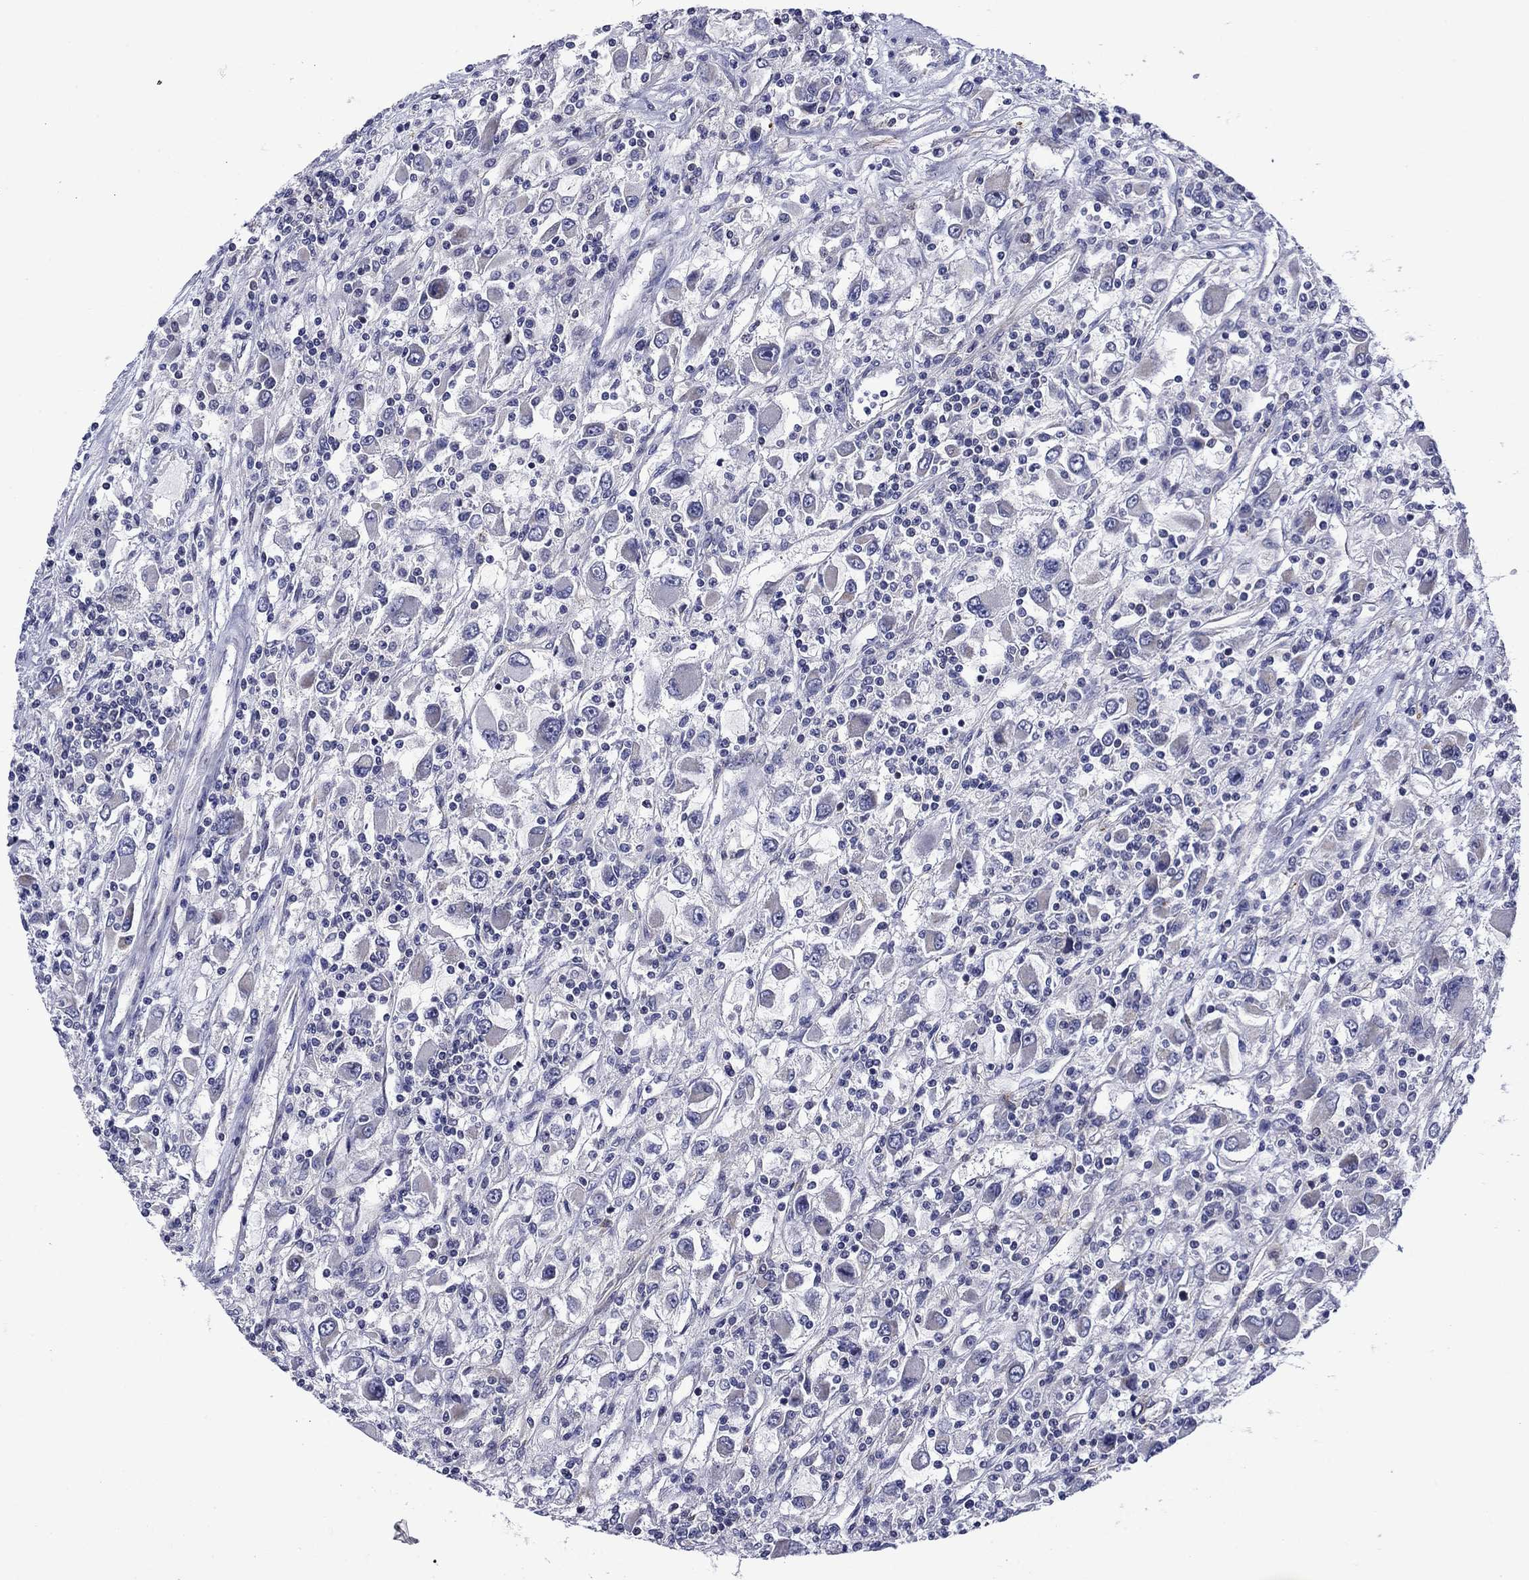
{"staining": {"intensity": "negative", "quantity": "none", "location": "none"}, "tissue": "renal cancer", "cell_type": "Tumor cells", "image_type": "cancer", "snomed": [{"axis": "morphology", "description": "Adenocarcinoma, NOS"}, {"axis": "topography", "description": "Kidney"}], "caption": "Immunohistochemical staining of adenocarcinoma (renal) reveals no significant positivity in tumor cells.", "gene": "LMO7", "patient": {"sex": "female", "age": 67}}